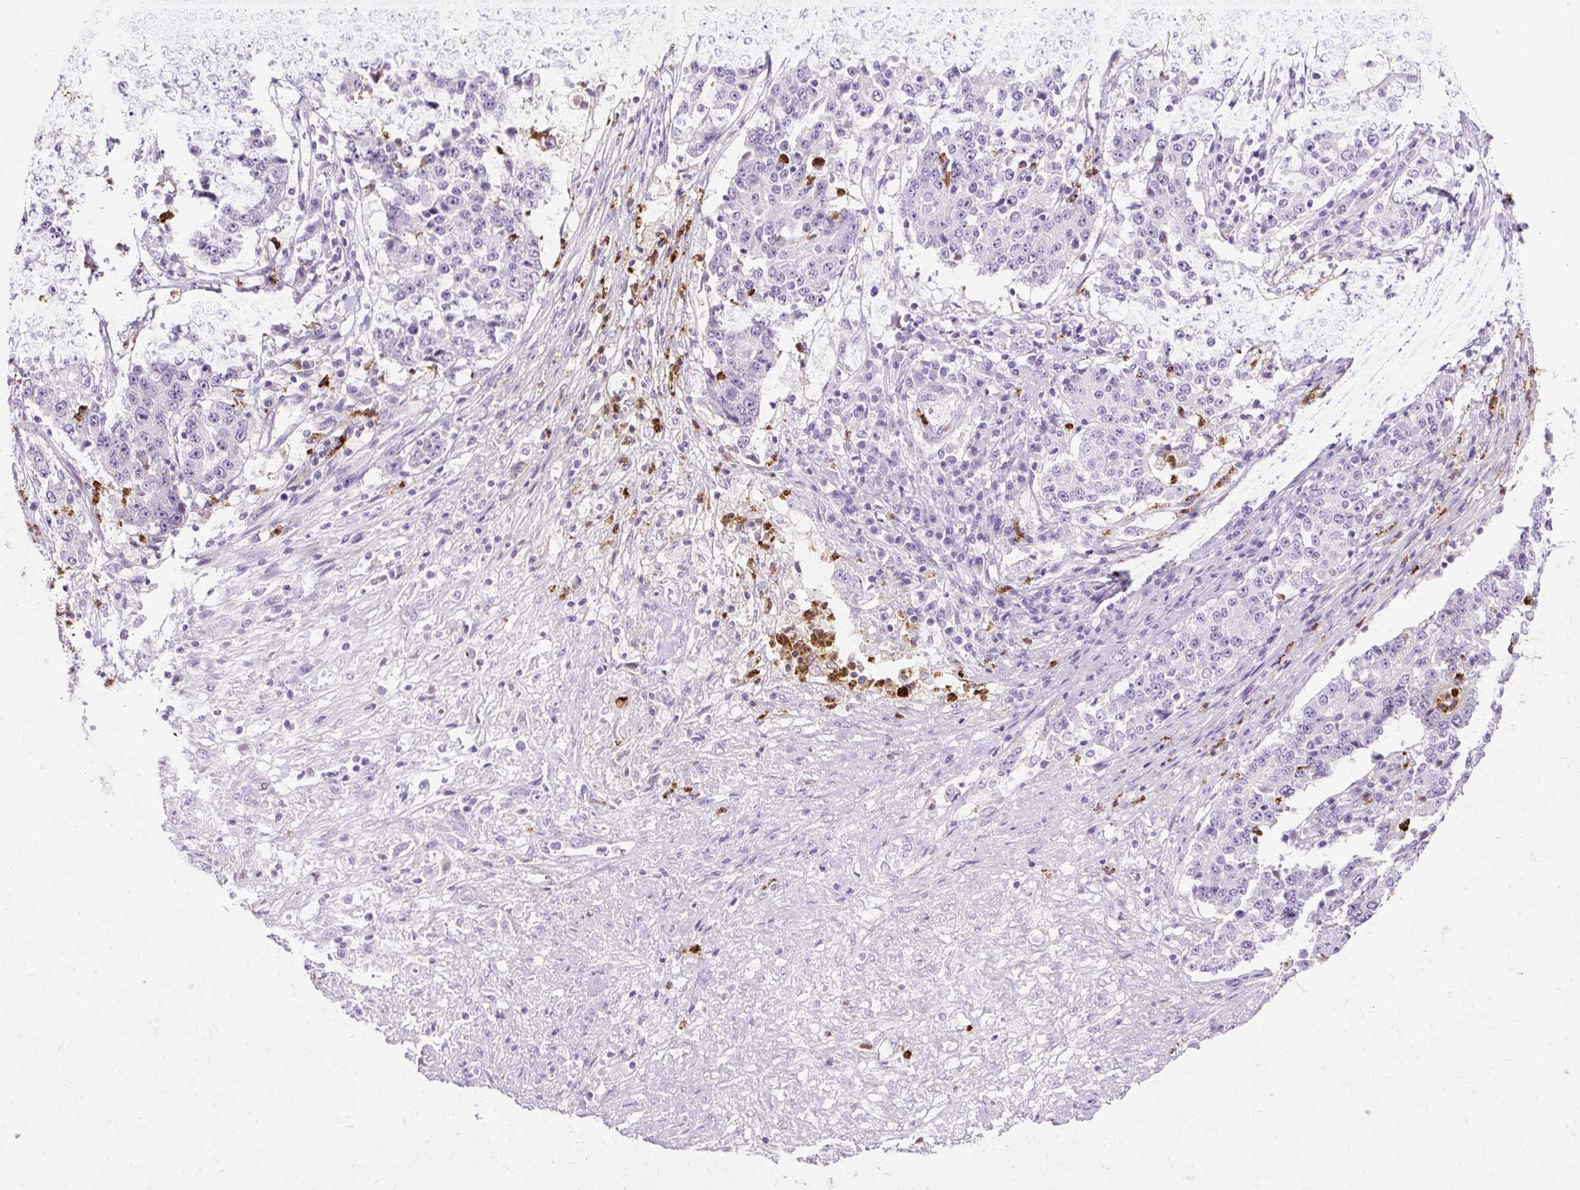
{"staining": {"intensity": "negative", "quantity": "none", "location": "none"}, "tissue": "stomach cancer", "cell_type": "Tumor cells", "image_type": "cancer", "snomed": [{"axis": "morphology", "description": "Adenocarcinoma, NOS"}, {"axis": "topography", "description": "Stomach"}], "caption": "A high-resolution micrograph shows IHC staining of adenocarcinoma (stomach), which displays no significant expression in tumor cells.", "gene": "DEFA1", "patient": {"sex": "male", "age": 59}}